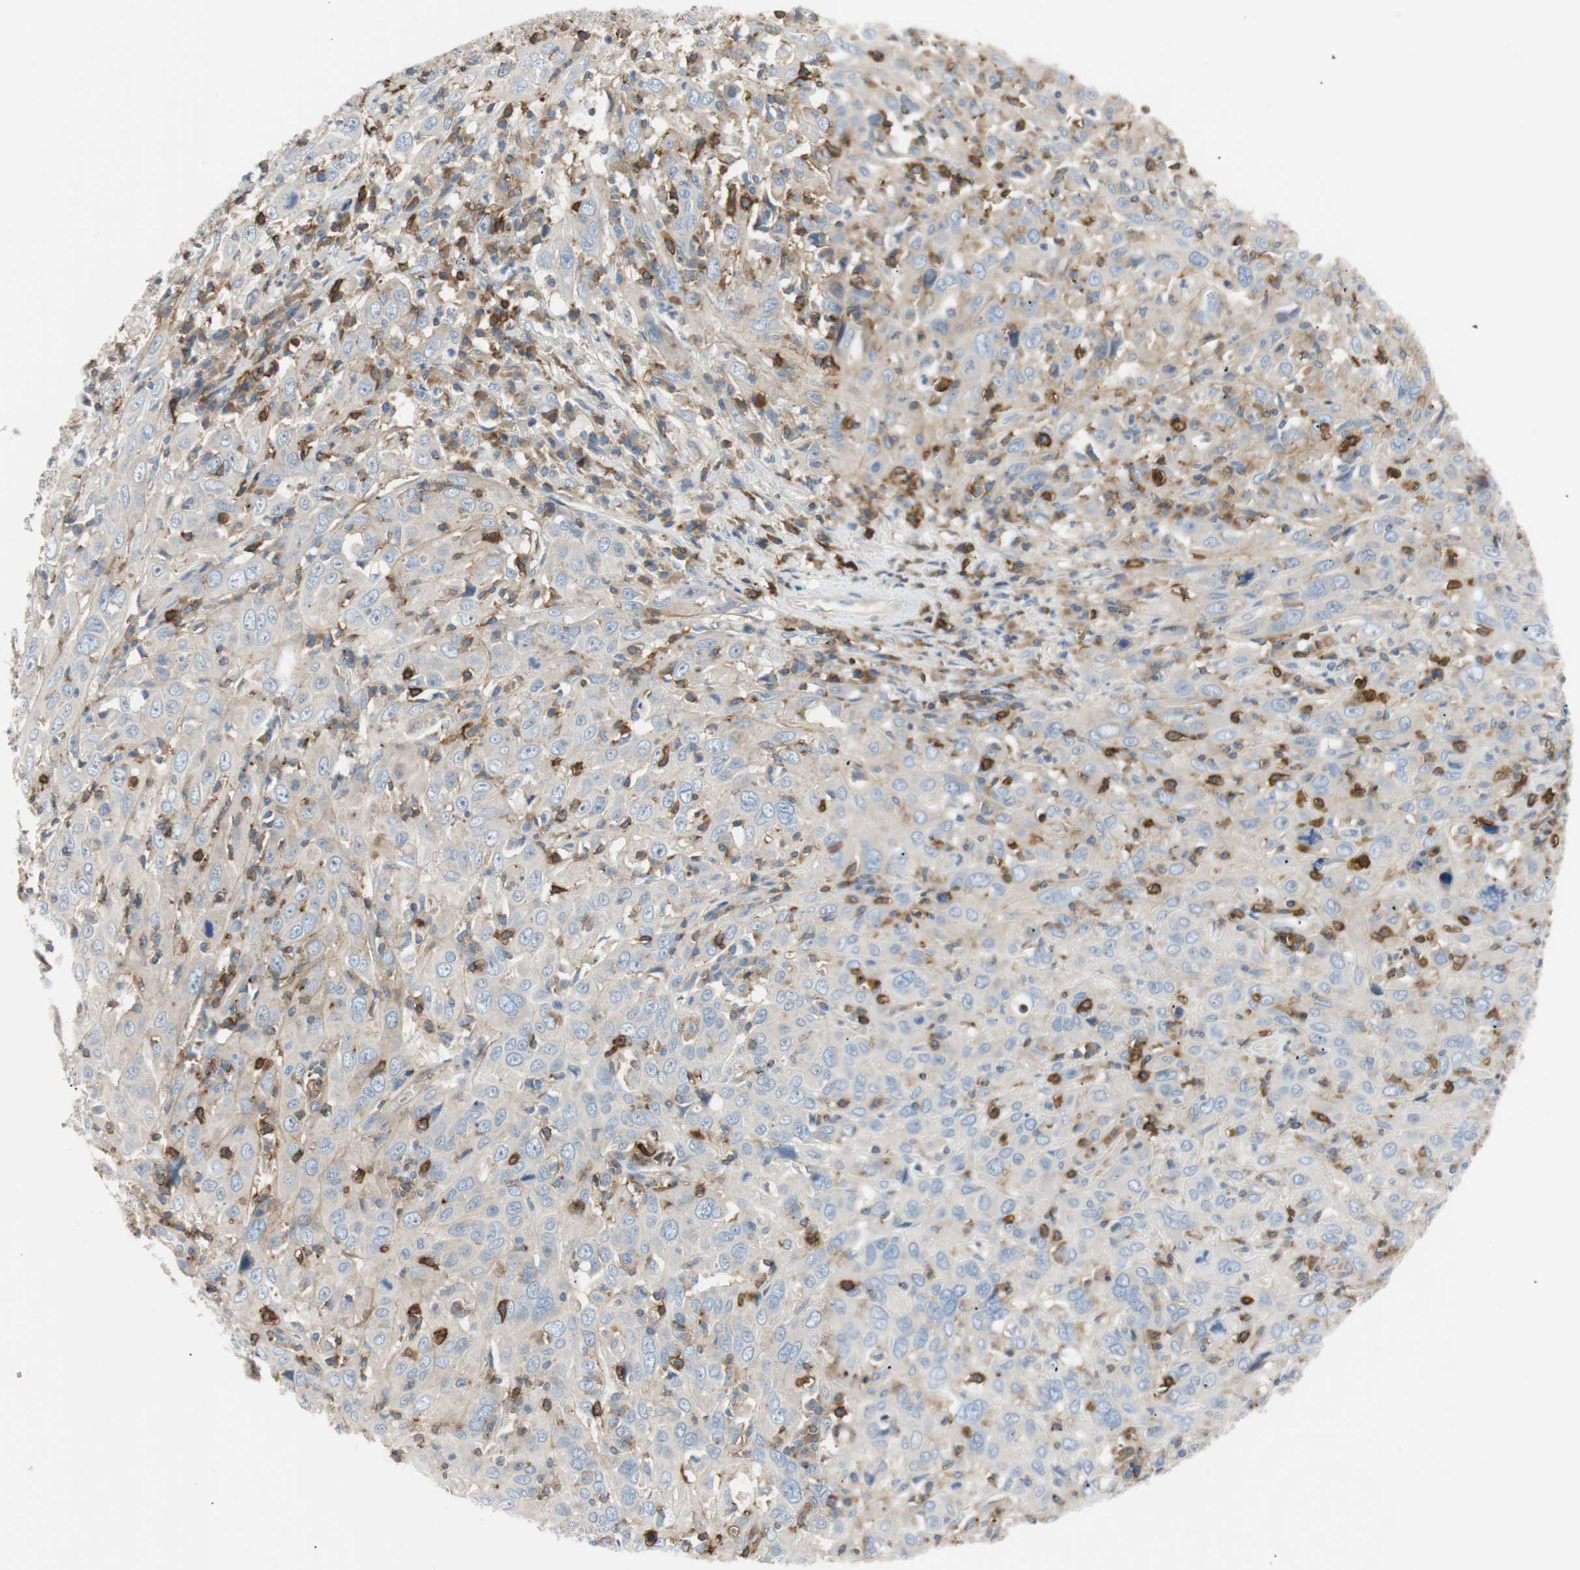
{"staining": {"intensity": "weak", "quantity": ">75%", "location": "cytoplasmic/membranous"}, "tissue": "cervical cancer", "cell_type": "Tumor cells", "image_type": "cancer", "snomed": [{"axis": "morphology", "description": "Squamous cell carcinoma, NOS"}, {"axis": "topography", "description": "Cervix"}], "caption": "High-magnification brightfield microscopy of cervical cancer stained with DAB (3,3'-diaminobenzidine) (brown) and counterstained with hematoxylin (blue). tumor cells exhibit weak cytoplasmic/membranous expression is present in about>75% of cells.", "gene": "TNFRSF18", "patient": {"sex": "female", "age": 46}}